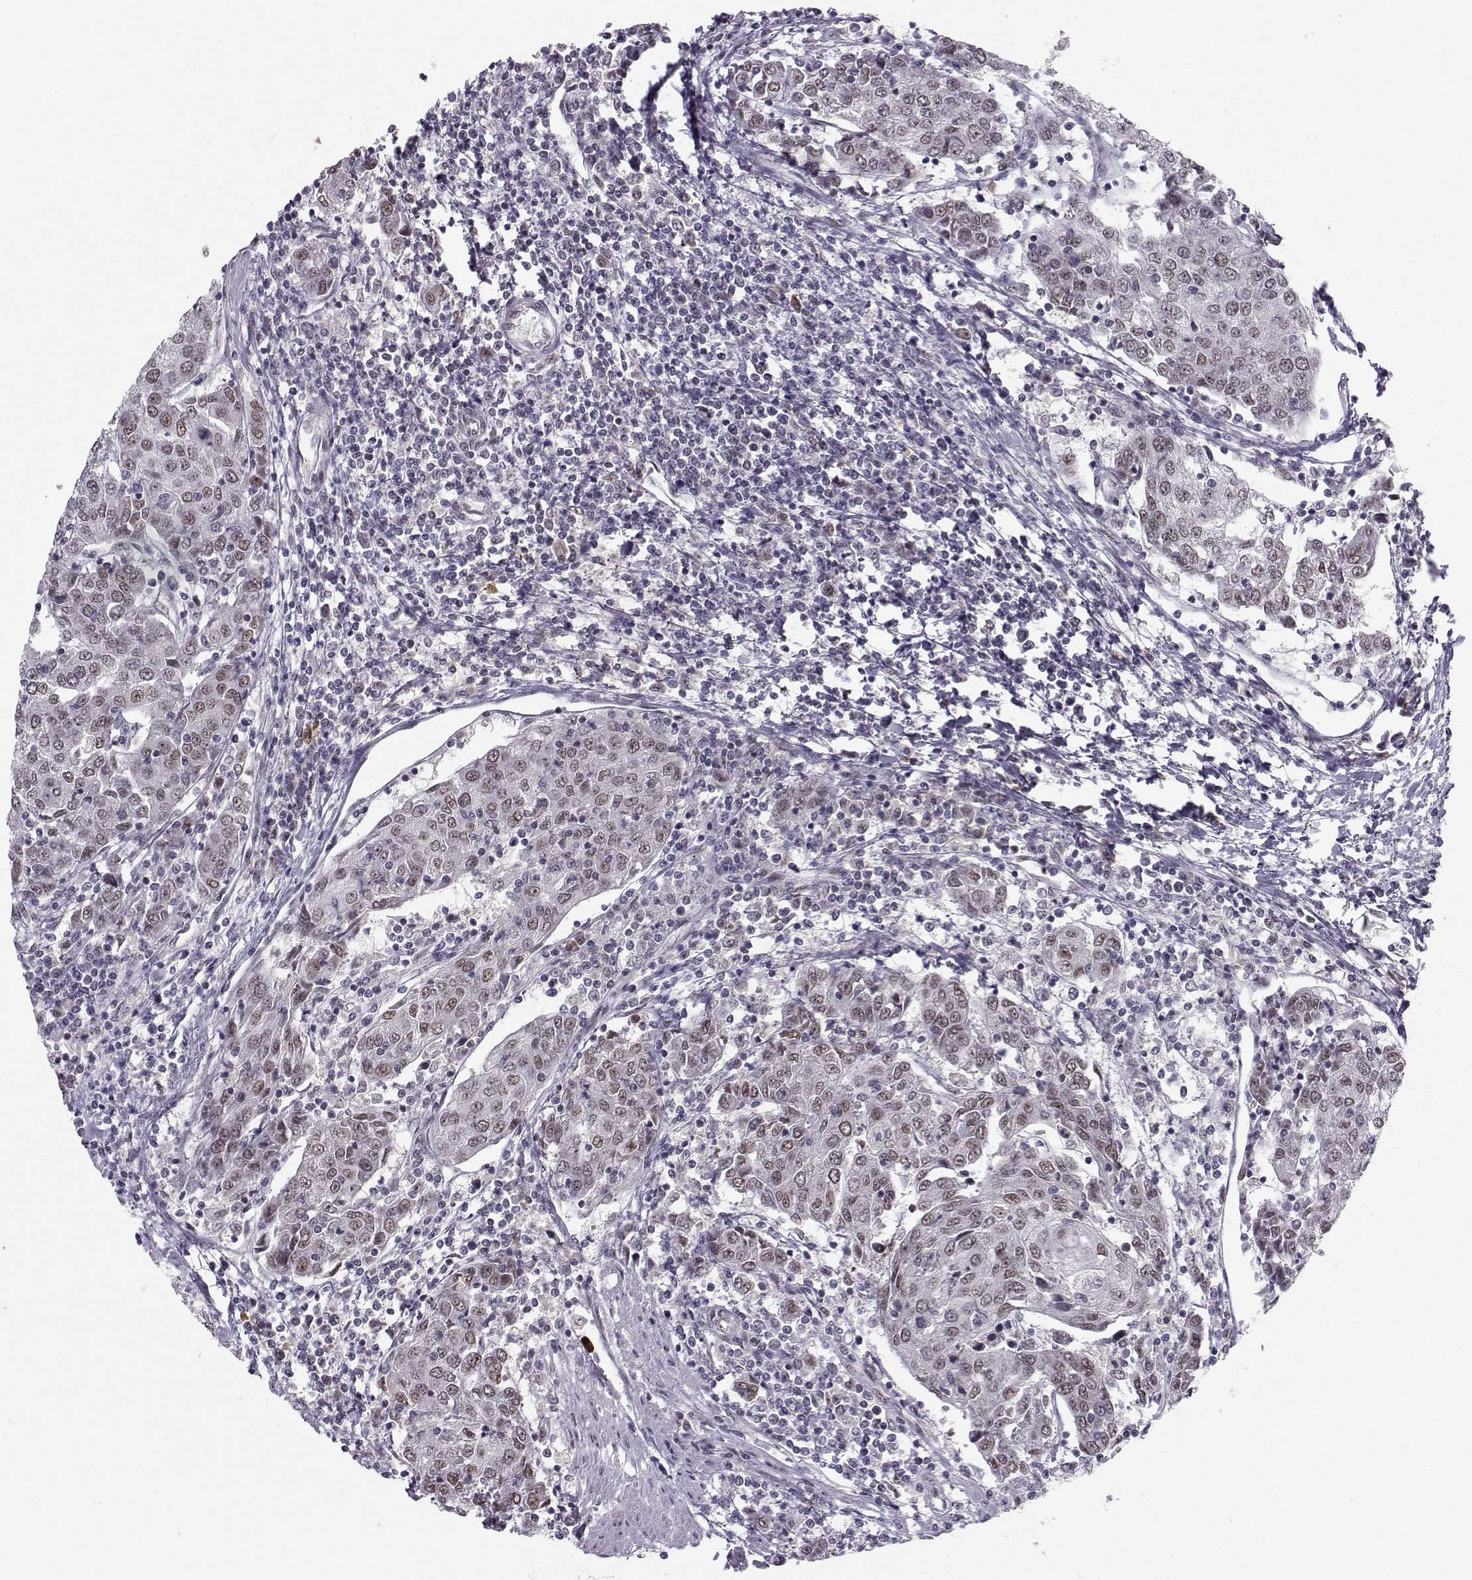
{"staining": {"intensity": "weak", "quantity": "25%-75%", "location": "nuclear"}, "tissue": "urothelial cancer", "cell_type": "Tumor cells", "image_type": "cancer", "snomed": [{"axis": "morphology", "description": "Urothelial carcinoma, High grade"}, {"axis": "topography", "description": "Urinary bladder"}], "caption": "Immunohistochemical staining of human urothelial cancer displays low levels of weak nuclear staining in about 25%-75% of tumor cells.", "gene": "RPP38", "patient": {"sex": "female", "age": 85}}